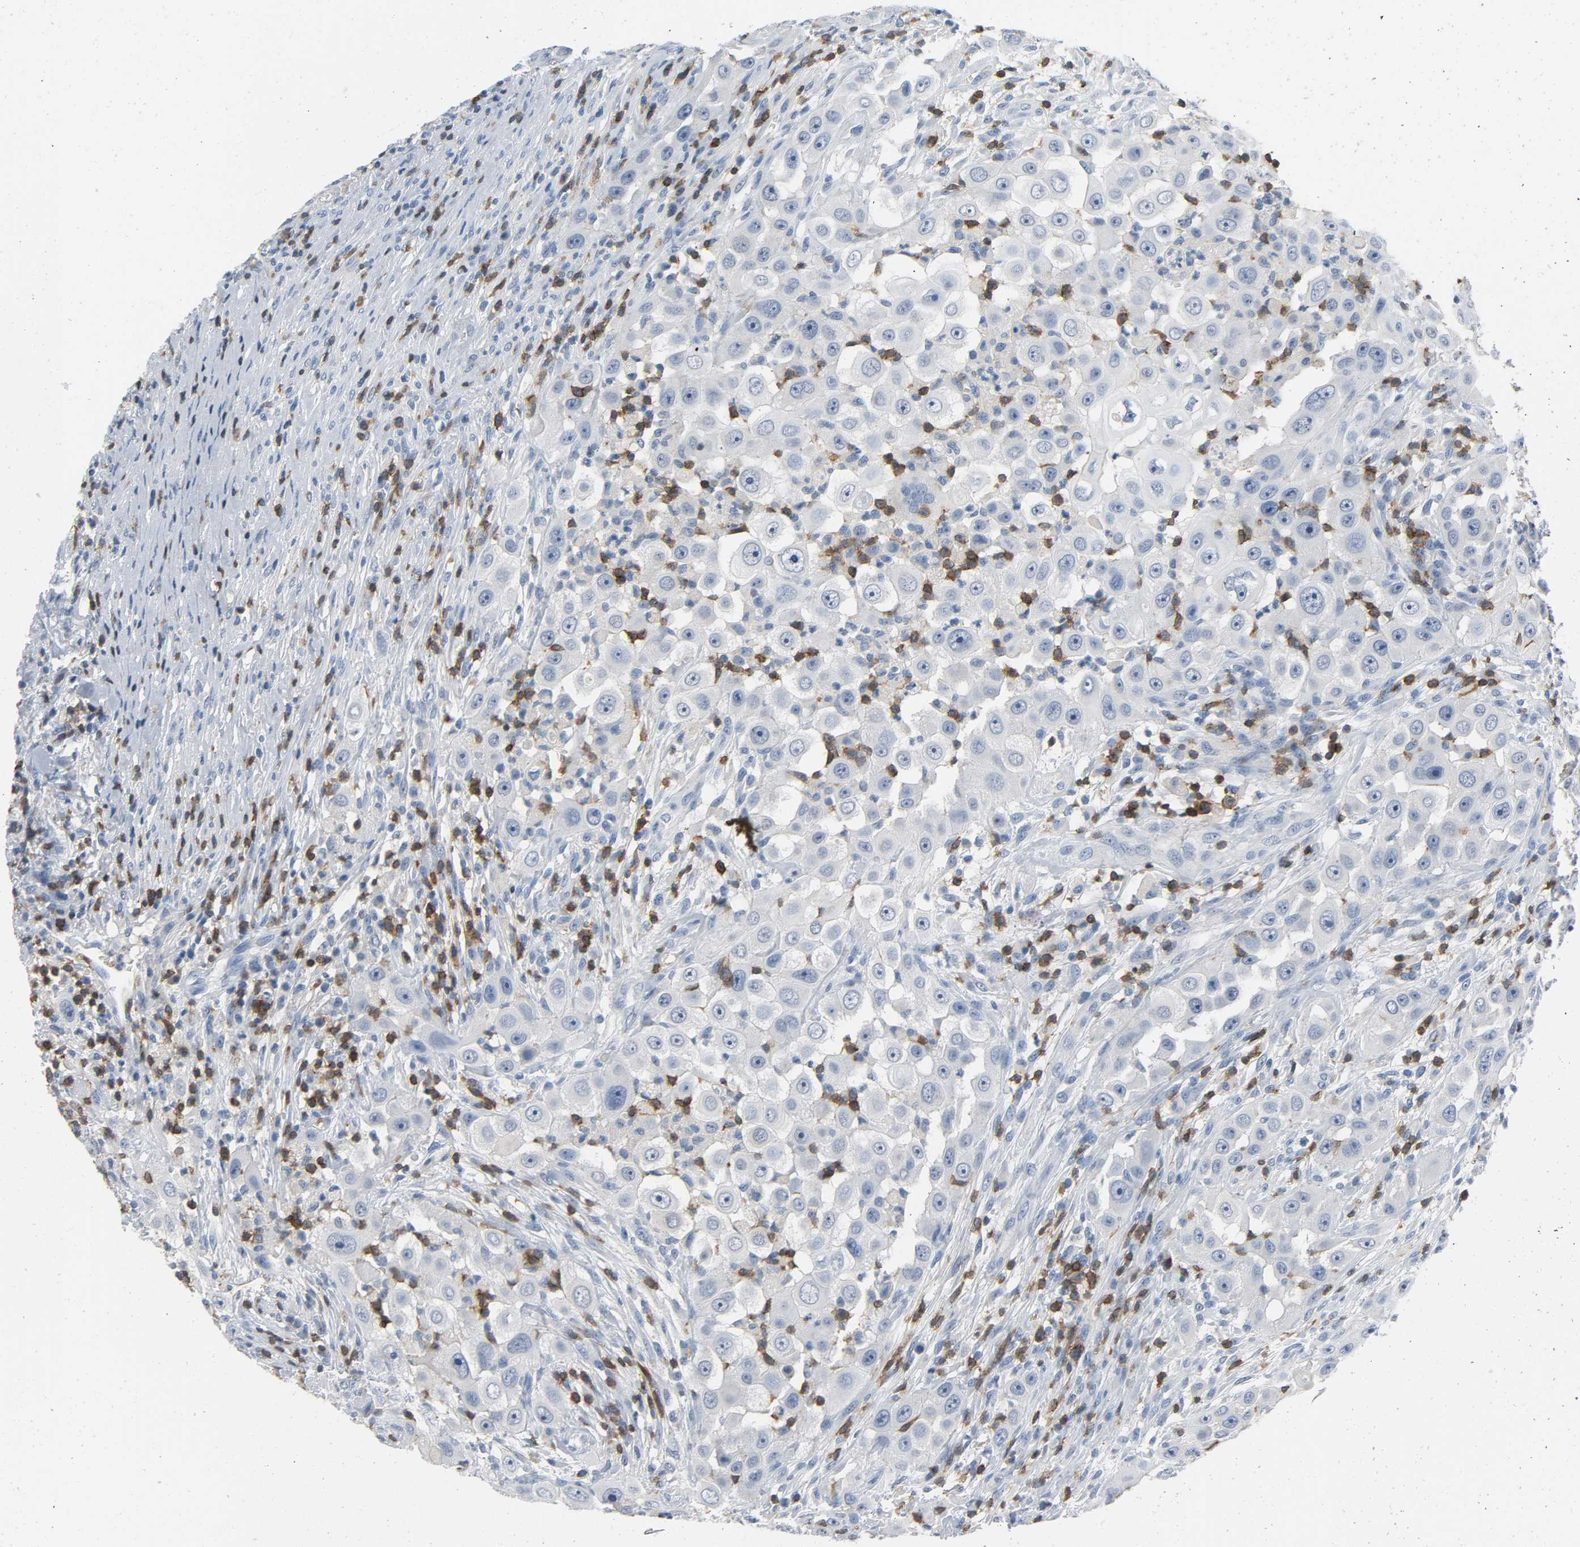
{"staining": {"intensity": "negative", "quantity": "none", "location": "none"}, "tissue": "head and neck cancer", "cell_type": "Tumor cells", "image_type": "cancer", "snomed": [{"axis": "morphology", "description": "Carcinoma, NOS"}, {"axis": "topography", "description": "Head-Neck"}], "caption": "Immunohistochemical staining of head and neck cancer (carcinoma) demonstrates no significant positivity in tumor cells. (DAB immunohistochemistry, high magnification).", "gene": "LCK", "patient": {"sex": "male", "age": 87}}